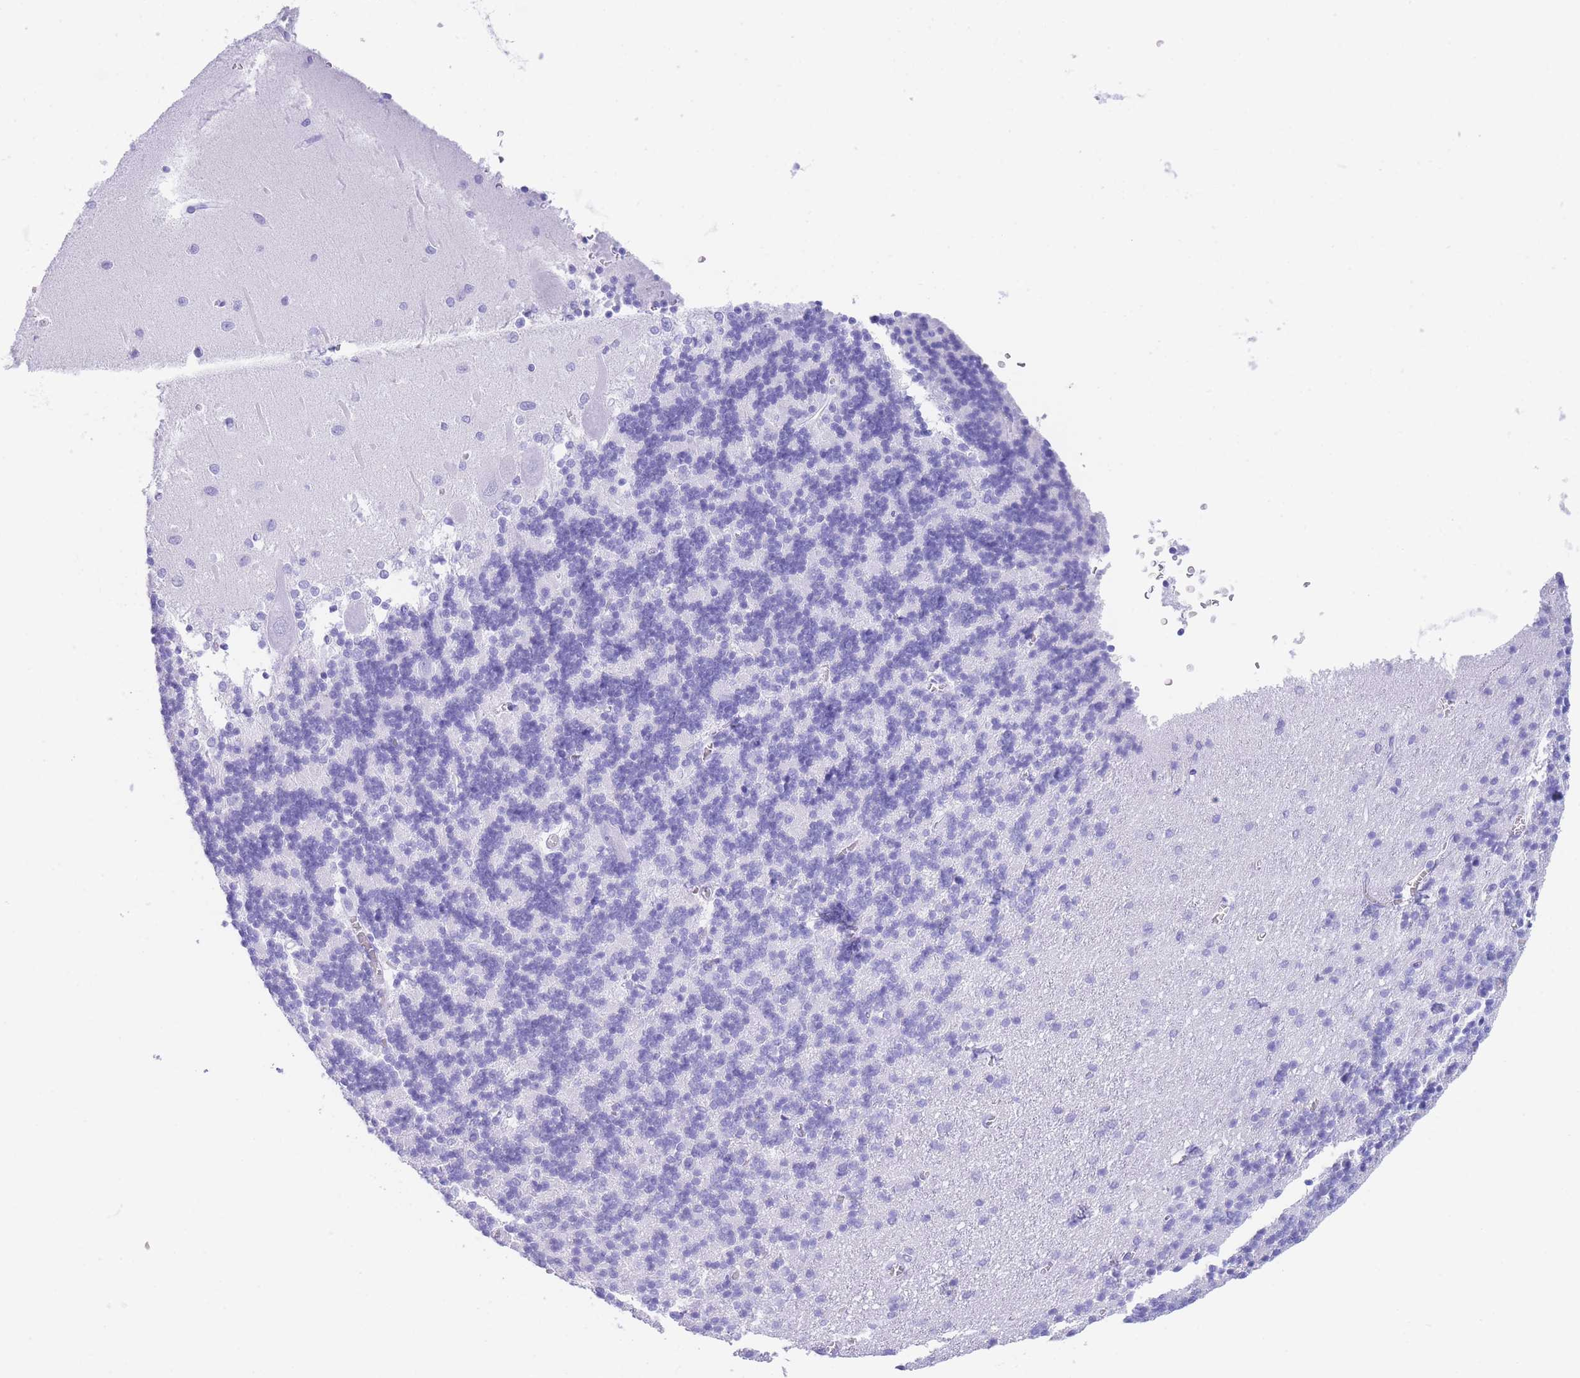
{"staining": {"intensity": "negative", "quantity": "none", "location": "none"}, "tissue": "cerebellum", "cell_type": "Cells in granular layer", "image_type": "normal", "snomed": [{"axis": "morphology", "description": "Normal tissue, NOS"}, {"axis": "topography", "description": "Cerebellum"}], "caption": "This is an immunohistochemistry histopathology image of unremarkable cerebellum. There is no staining in cells in granular layer.", "gene": "SLCO1B1", "patient": {"sex": "male", "age": 37}}